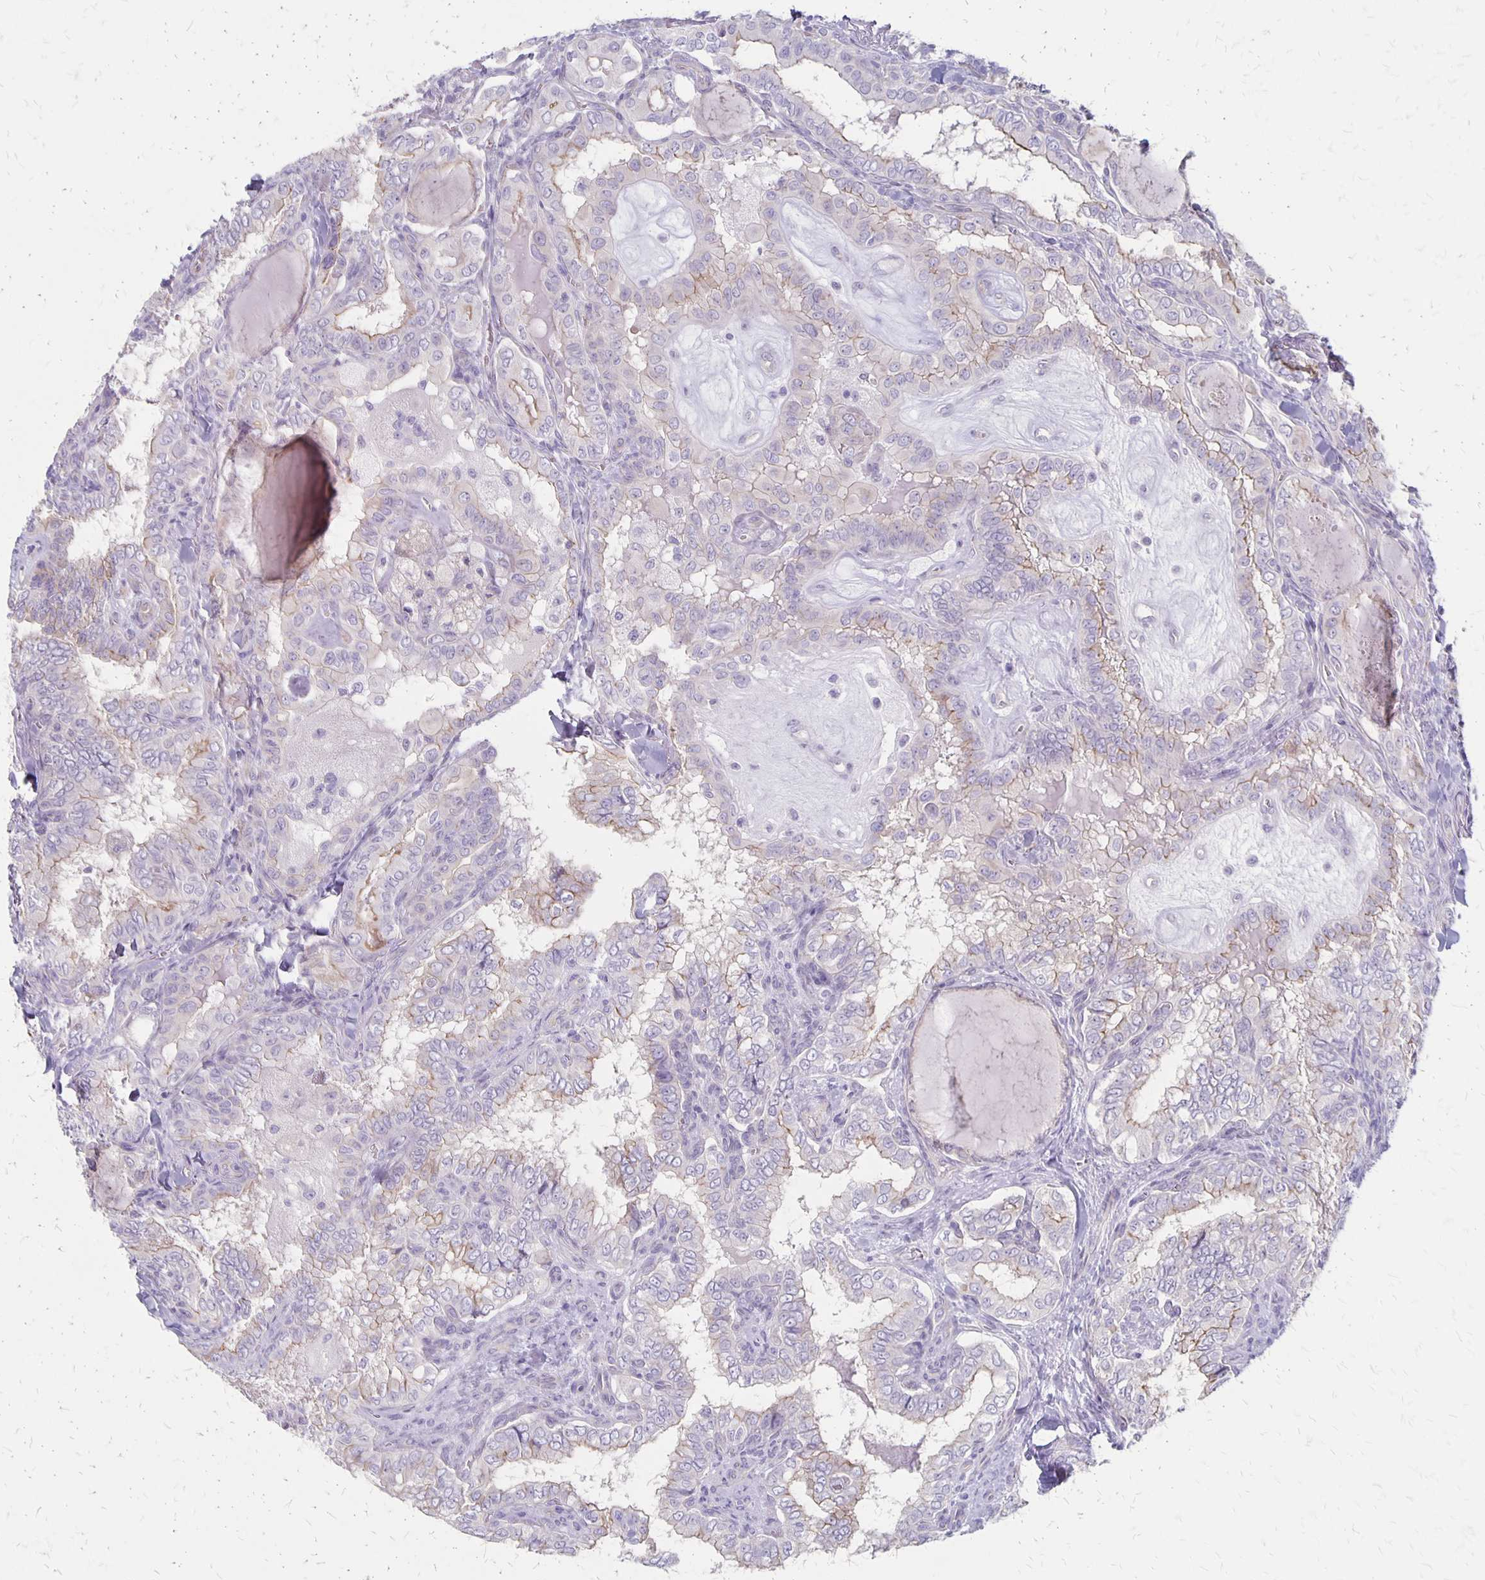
{"staining": {"intensity": "weak", "quantity": "<25%", "location": "cytoplasmic/membranous"}, "tissue": "thyroid cancer", "cell_type": "Tumor cells", "image_type": "cancer", "snomed": [{"axis": "morphology", "description": "Papillary adenocarcinoma, NOS"}, {"axis": "topography", "description": "Thyroid gland"}], "caption": "Micrograph shows no significant protein staining in tumor cells of papillary adenocarcinoma (thyroid).", "gene": "HOMER1", "patient": {"sex": "female", "age": 75}}